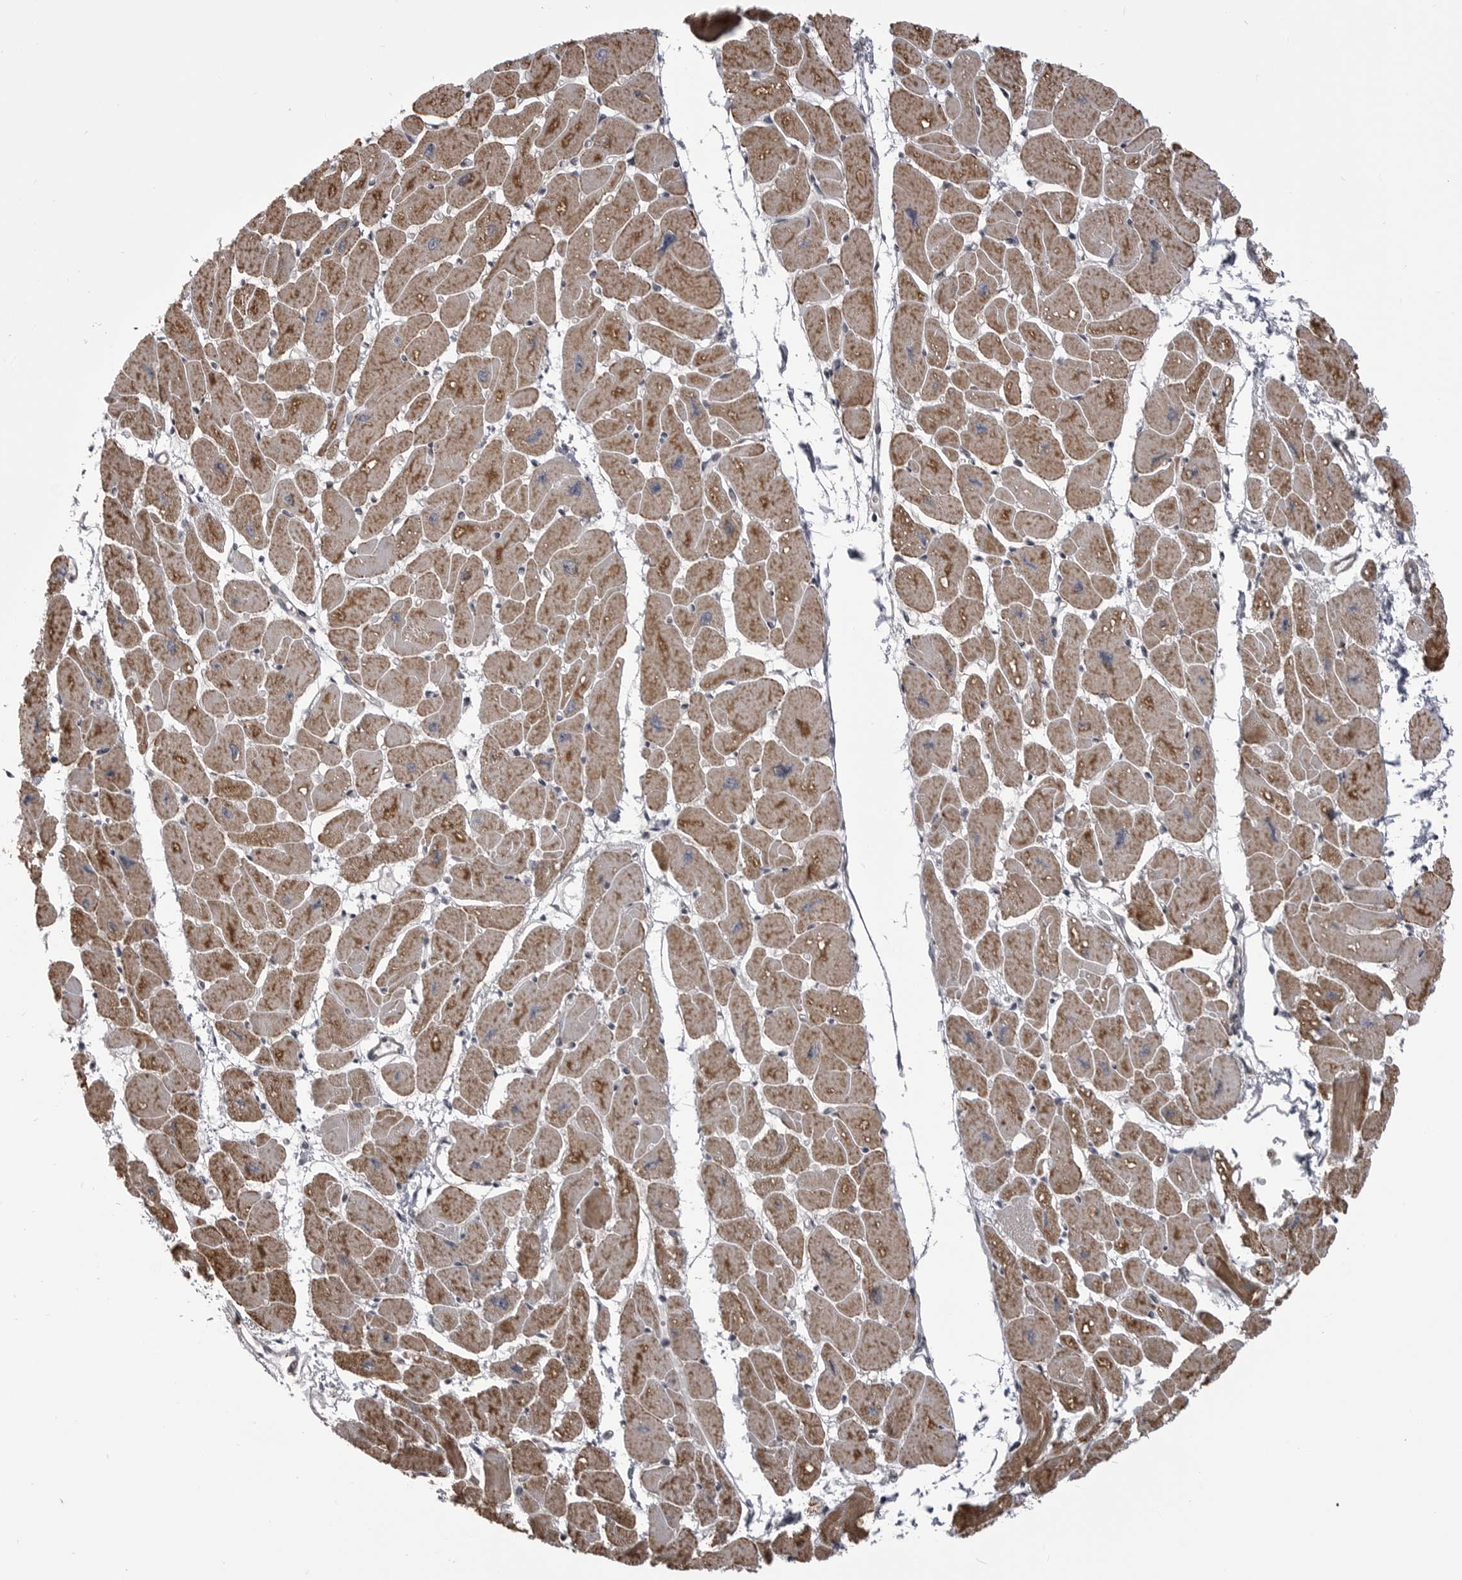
{"staining": {"intensity": "moderate", "quantity": ">75%", "location": "cytoplasmic/membranous"}, "tissue": "heart muscle", "cell_type": "Cardiomyocytes", "image_type": "normal", "snomed": [{"axis": "morphology", "description": "Normal tissue, NOS"}, {"axis": "topography", "description": "Heart"}], "caption": "Immunohistochemical staining of benign human heart muscle demonstrates moderate cytoplasmic/membranous protein positivity in about >75% of cardiomyocytes.", "gene": "TMPRSS11F", "patient": {"sex": "female", "age": 54}}